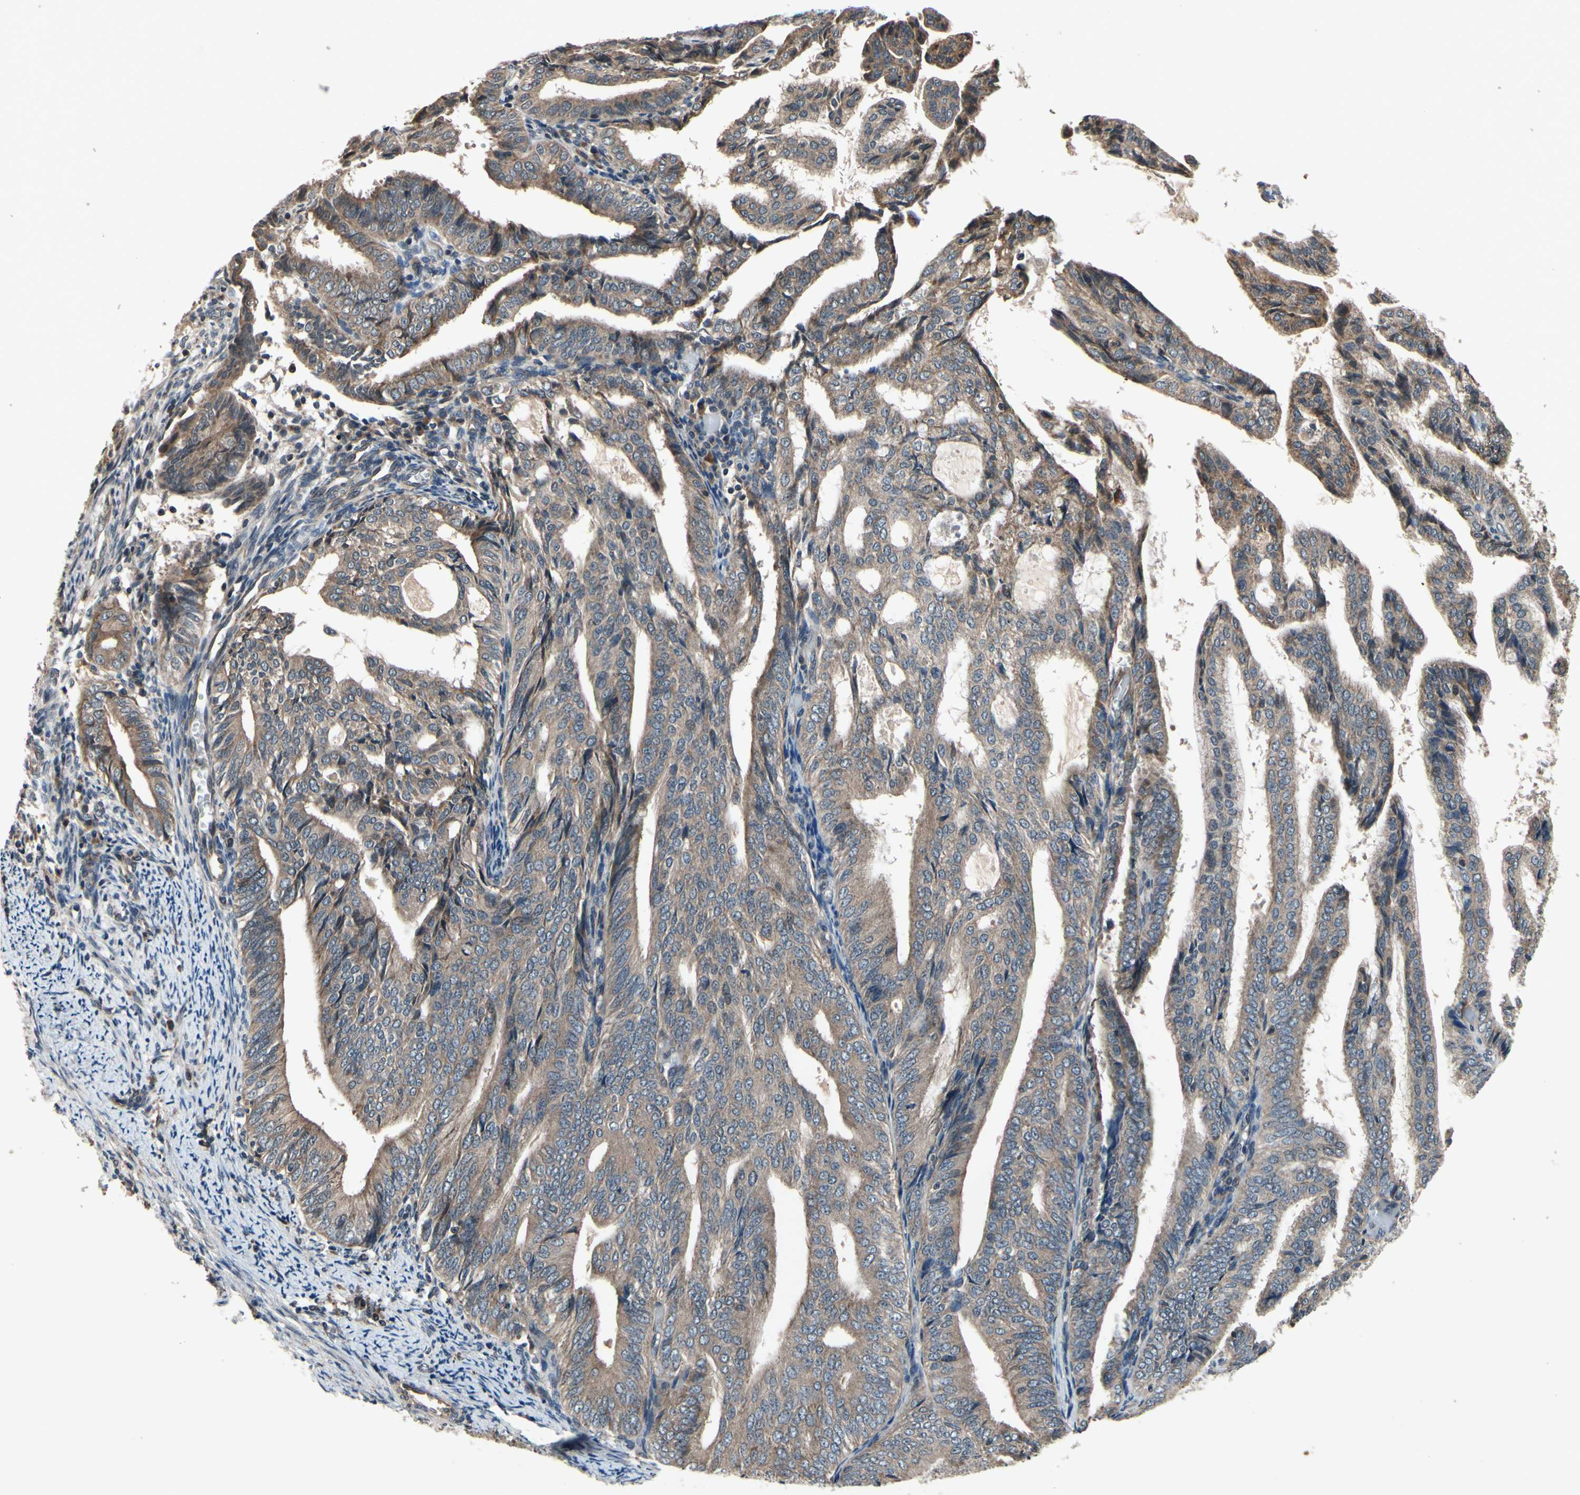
{"staining": {"intensity": "moderate", "quantity": "<25%", "location": "cytoplasmic/membranous"}, "tissue": "endometrial cancer", "cell_type": "Tumor cells", "image_type": "cancer", "snomed": [{"axis": "morphology", "description": "Adenocarcinoma, NOS"}, {"axis": "topography", "description": "Endometrium"}], "caption": "Protein expression analysis of adenocarcinoma (endometrial) reveals moderate cytoplasmic/membranous staining in about <25% of tumor cells.", "gene": "MBTPS2", "patient": {"sex": "female", "age": 58}}